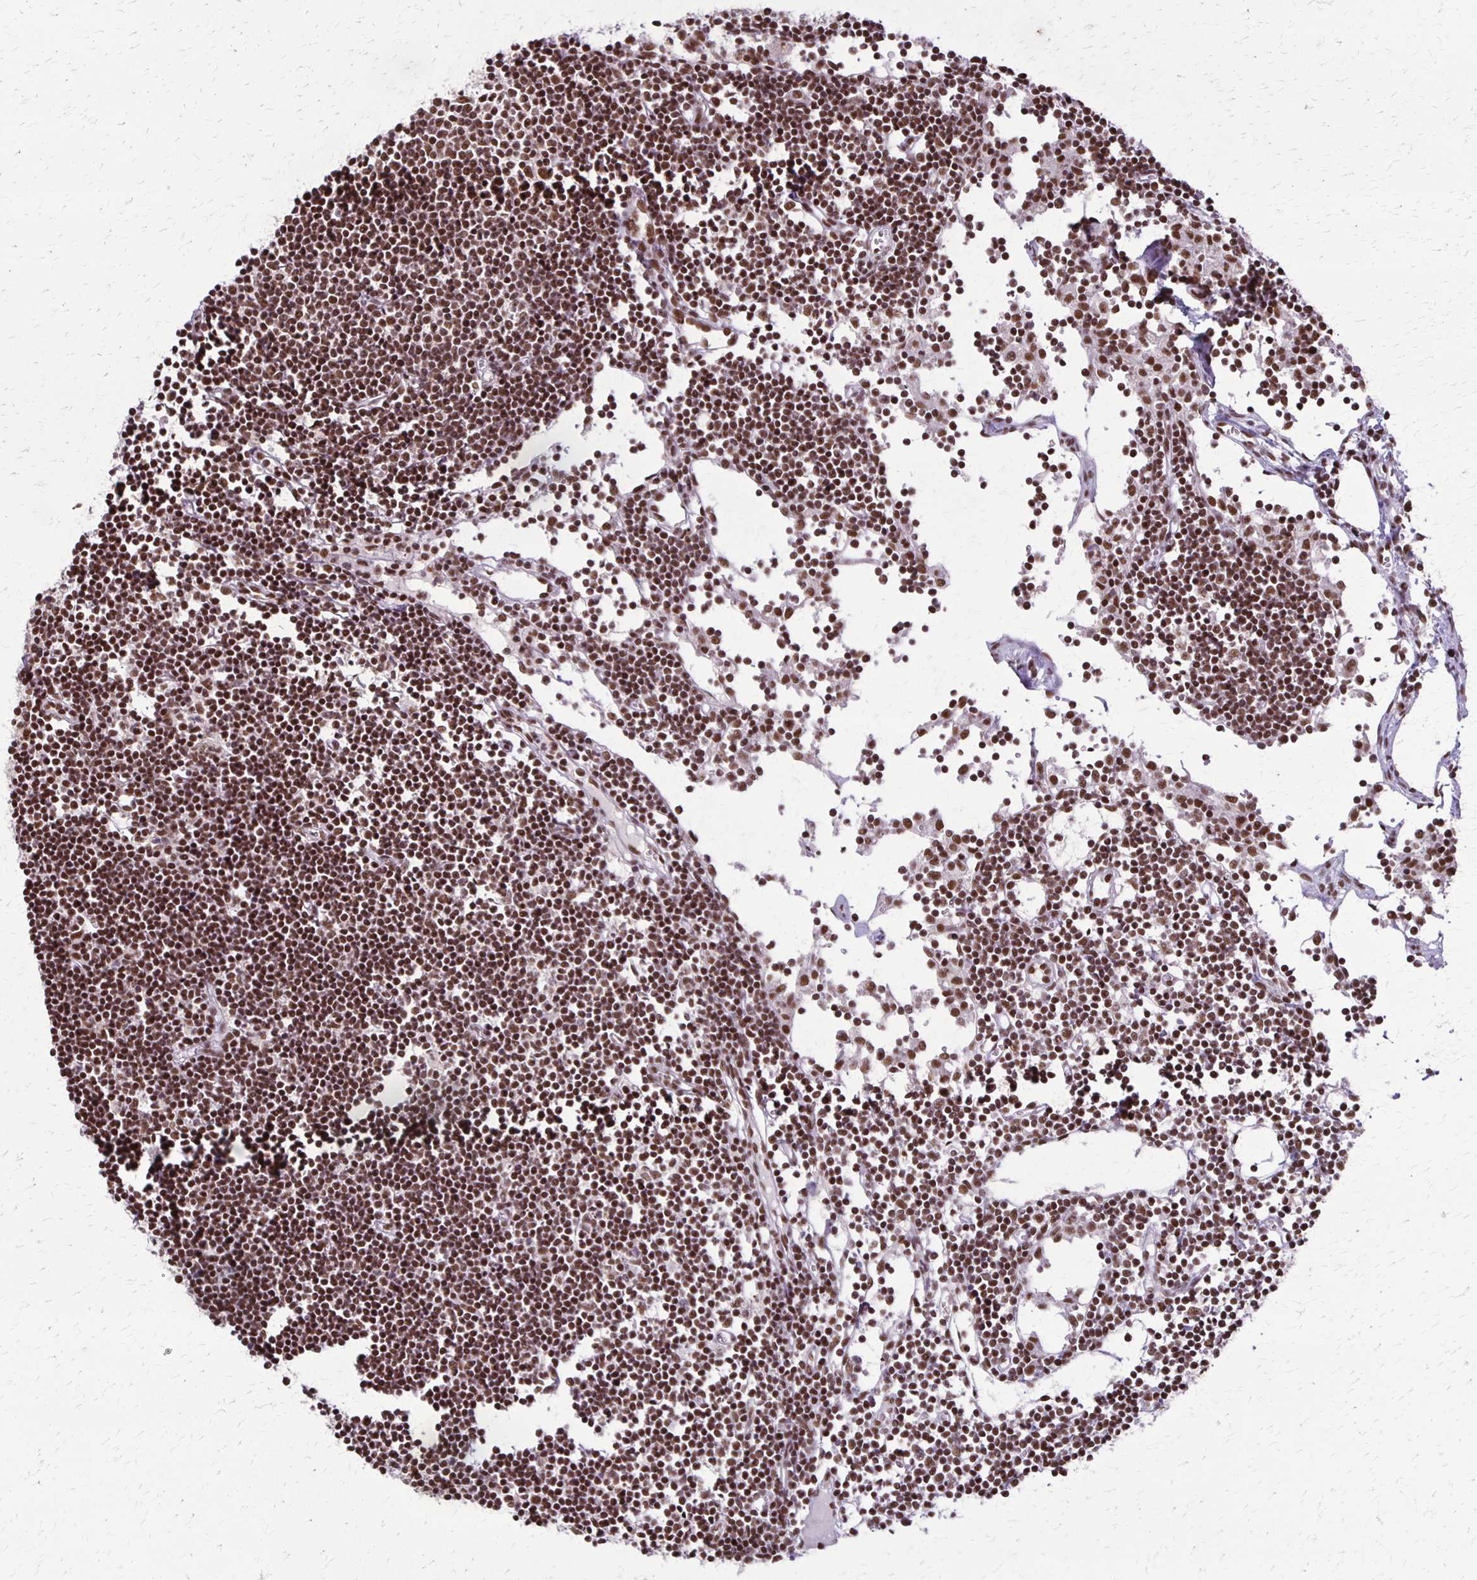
{"staining": {"intensity": "strong", "quantity": ">75%", "location": "nuclear"}, "tissue": "lymph node", "cell_type": "Non-germinal center cells", "image_type": "normal", "snomed": [{"axis": "morphology", "description": "Normal tissue, NOS"}, {"axis": "topography", "description": "Lymph node"}], "caption": "Lymph node stained with DAB (3,3'-diaminobenzidine) immunohistochemistry displays high levels of strong nuclear expression in about >75% of non-germinal center cells. (Brightfield microscopy of DAB IHC at high magnification).", "gene": "XRCC6", "patient": {"sex": "female", "age": 65}}